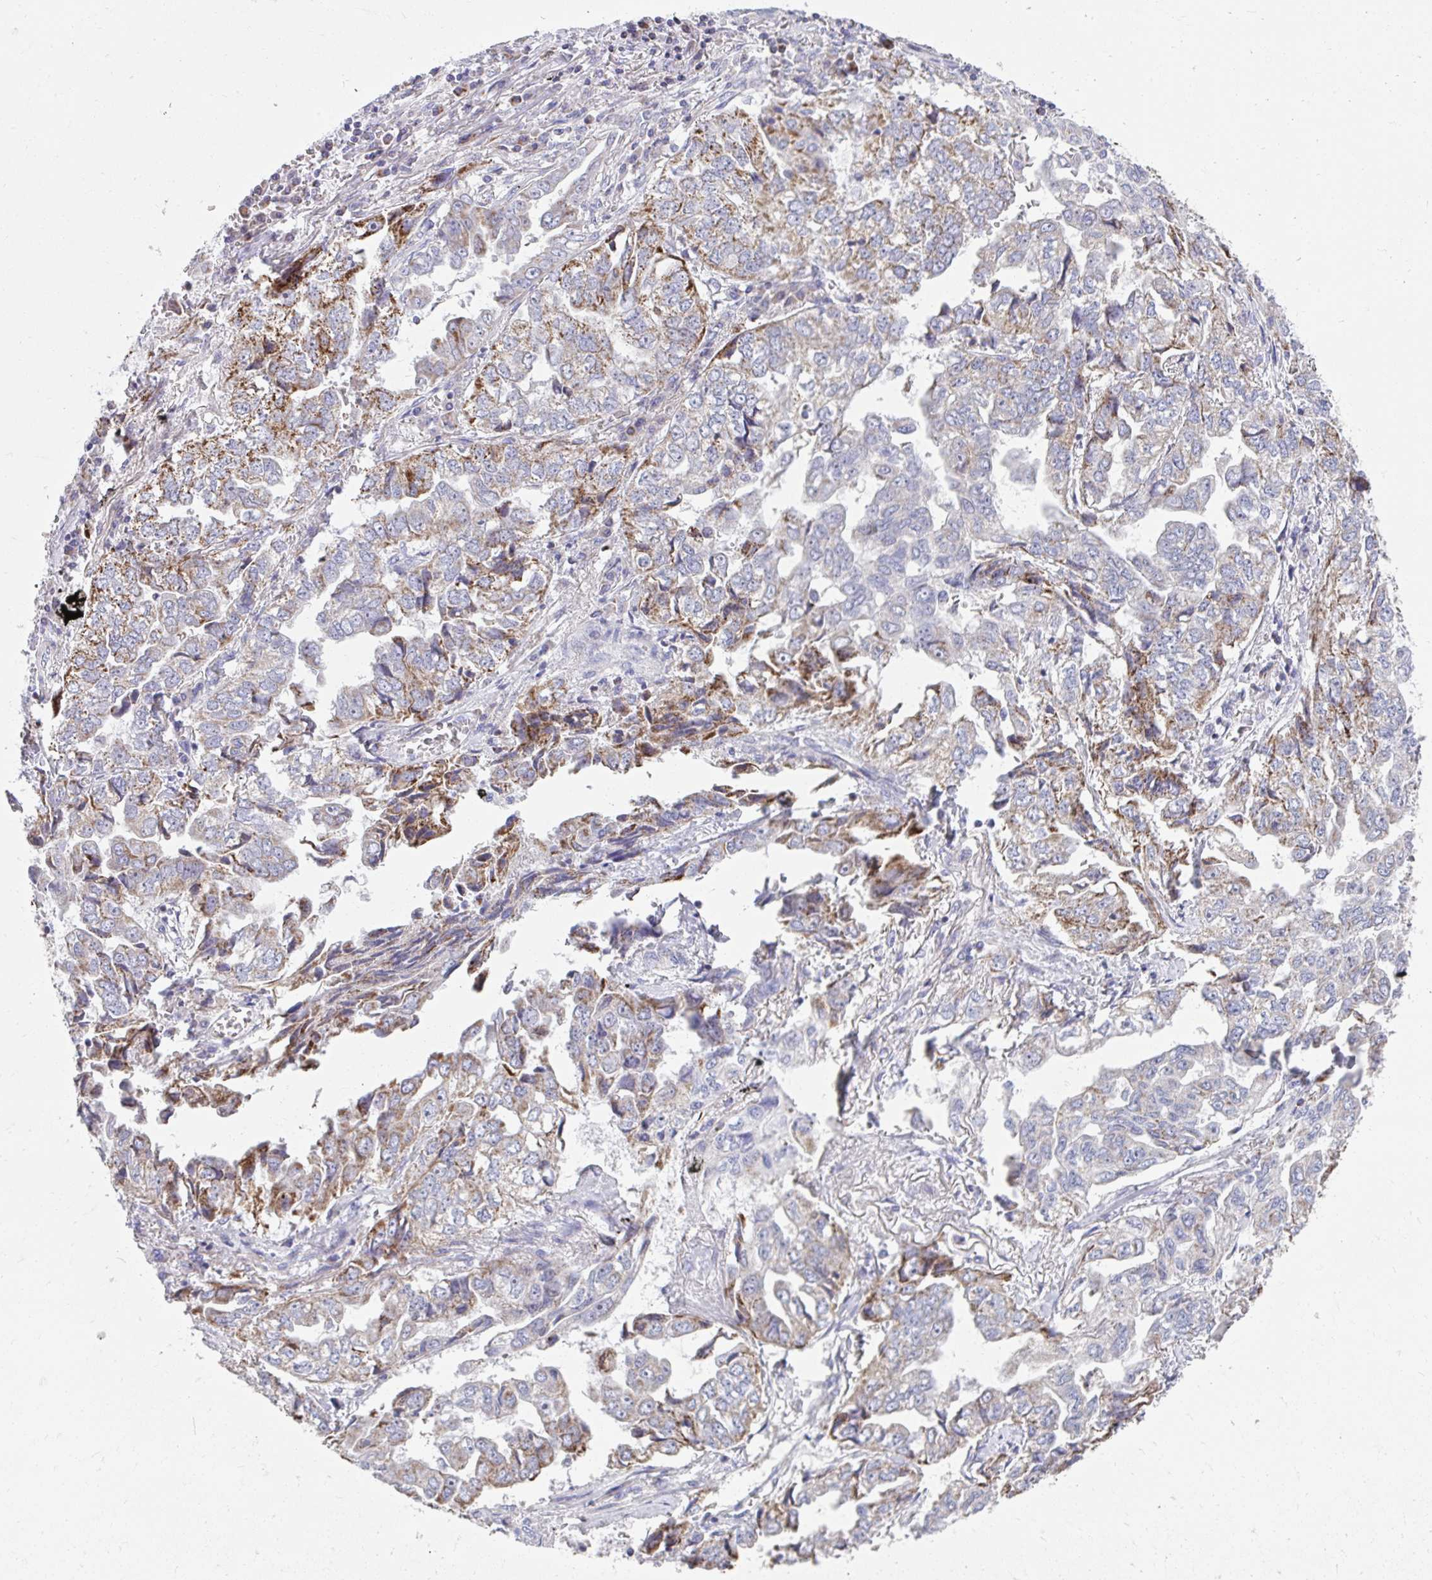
{"staining": {"intensity": "moderate", "quantity": "25%-75%", "location": "cytoplasmic/membranous"}, "tissue": "lung cancer", "cell_type": "Tumor cells", "image_type": "cancer", "snomed": [{"axis": "morphology", "description": "Adenocarcinoma, NOS"}, {"axis": "topography", "description": "Lung"}], "caption": "IHC of human lung cancer (adenocarcinoma) shows medium levels of moderate cytoplasmic/membranous staining in about 25%-75% of tumor cells. (DAB IHC, brown staining for protein, blue staining for nuclei).", "gene": "PRRG3", "patient": {"sex": "female", "age": 52}}